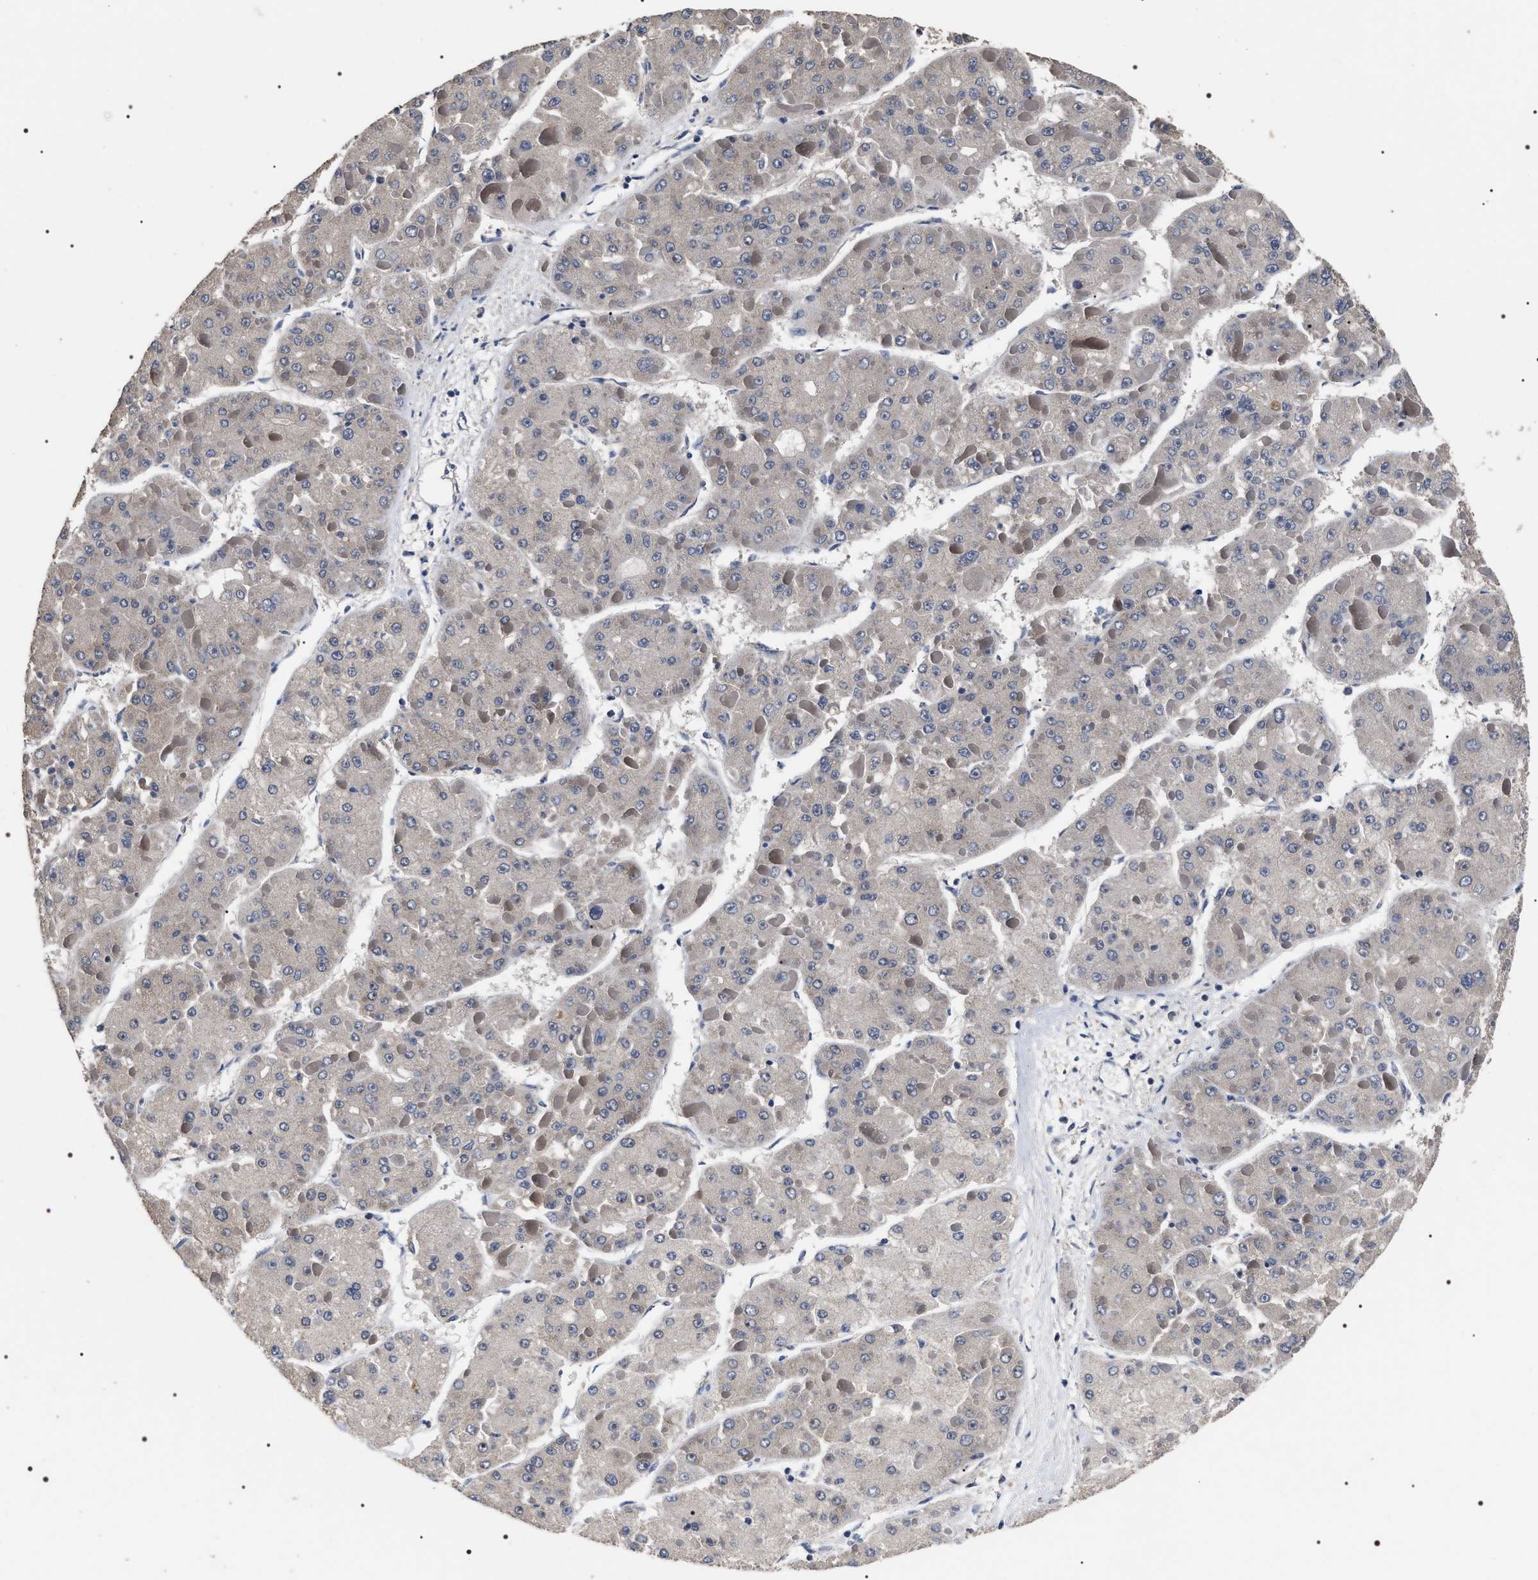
{"staining": {"intensity": "negative", "quantity": "none", "location": "none"}, "tissue": "liver cancer", "cell_type": "Tumor cells", "image_type": "cancer", "snomed": [{"axis": "morphology", "description": "Carcinoma, Hepatocellular, NOS"}, {"axis": "topography", "description": "Liver"}], "caption": "There is no significant expression in tumor cells of liver cancer.", "gene": "UPF3A", "patient": {"sex": "female", "age": 73}}